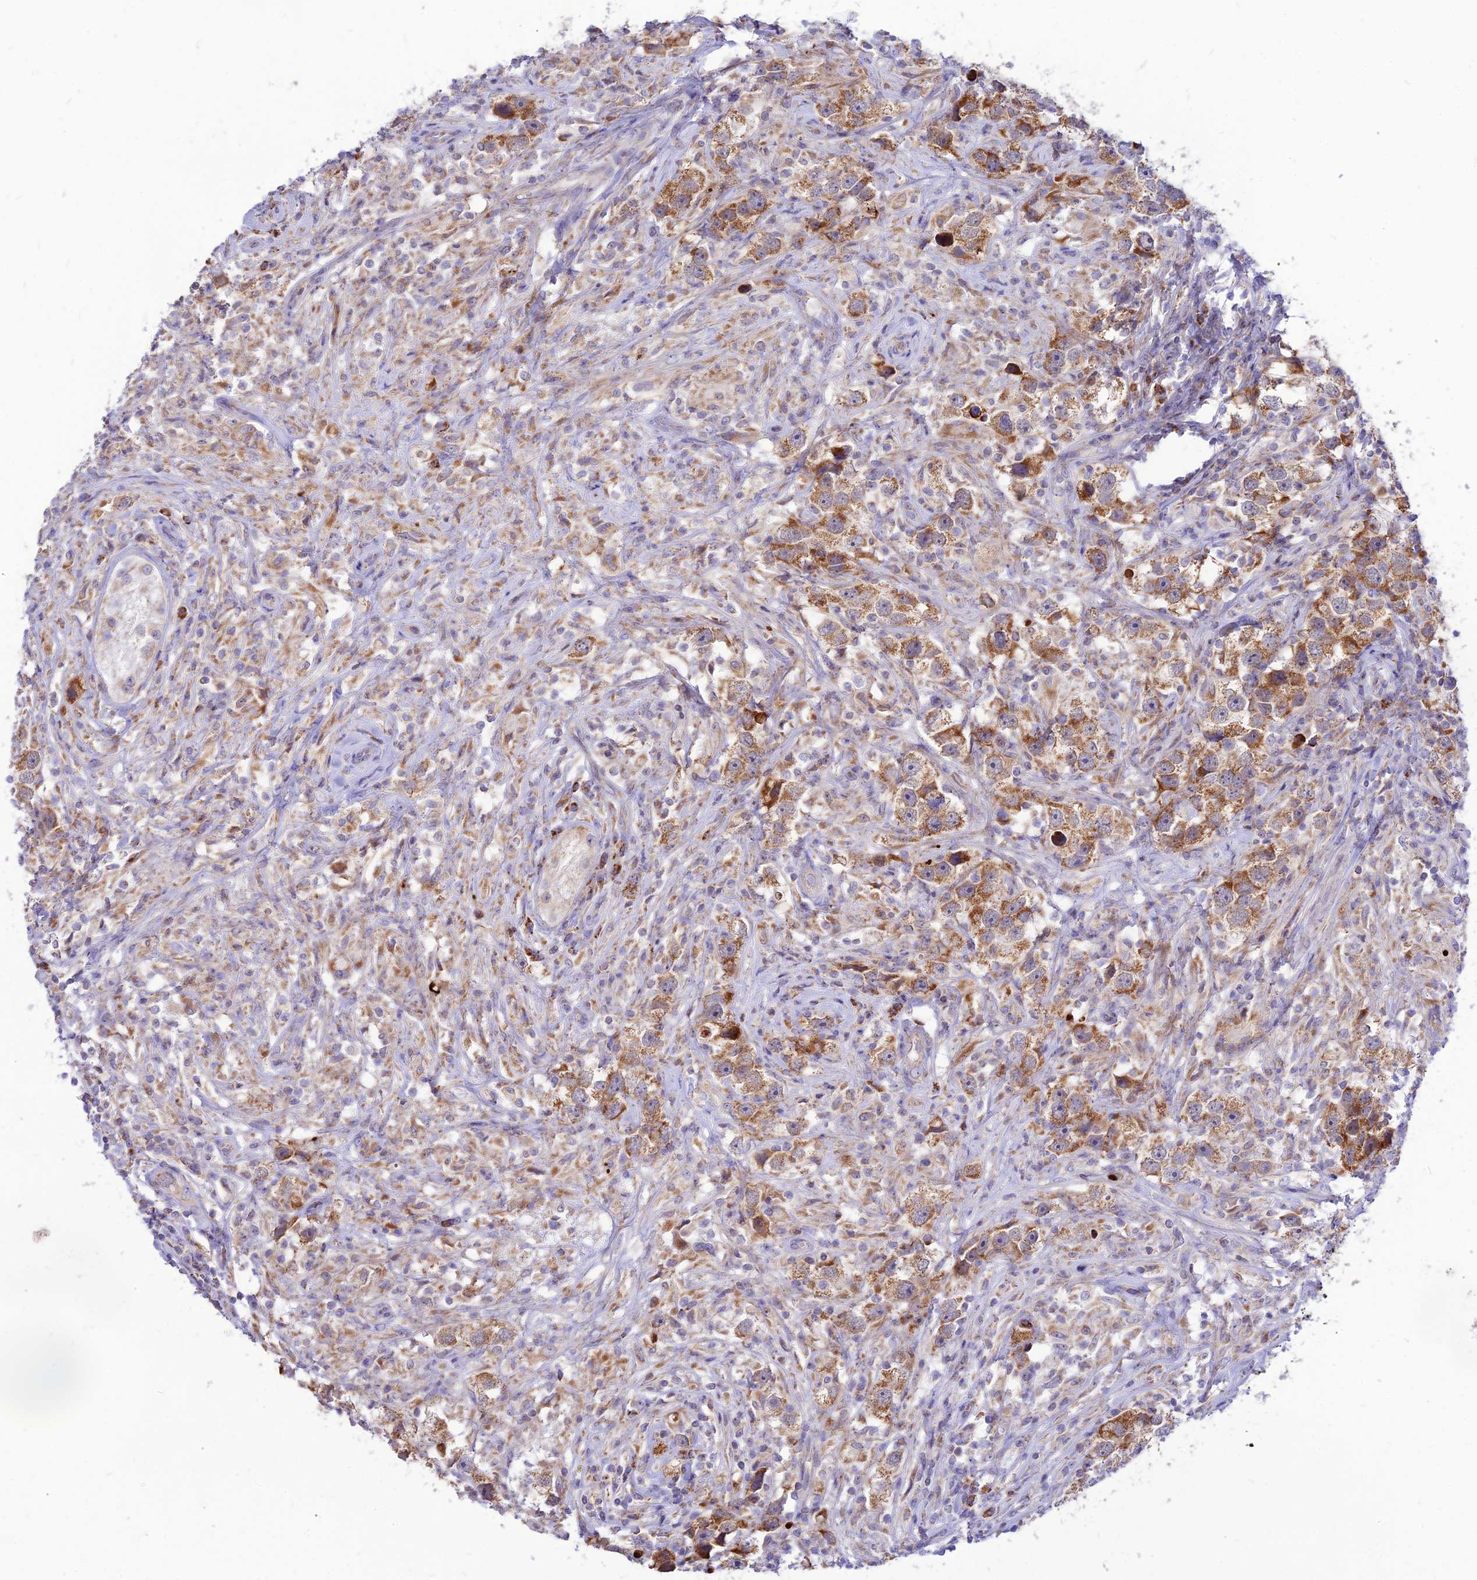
{"staining": {"intensity": "moderate", "quantity": ">75%", "location": "cytoplasmic/membranous"}, "tissue": "testis cancer", "cell_type": "Tumor cells", "image_type": "cancer", "snomed": [{"axis": "morphology", "description": "Seminoma, NOS"}, {"axis": "topography", "description": "Testis"}], "caption": "Testis seminoma was stained to show a protein in brown. There is medium levels of moderate cytoplasmic/membranous expression in approximately >75% of tumor cells. The staining is performed using DAB brown chromogen to label protein expression. The nuclei are counter-stained blue using hematoxylin.", "gene": "ECI1", "patient": {"sex": "male", "age": 49}}